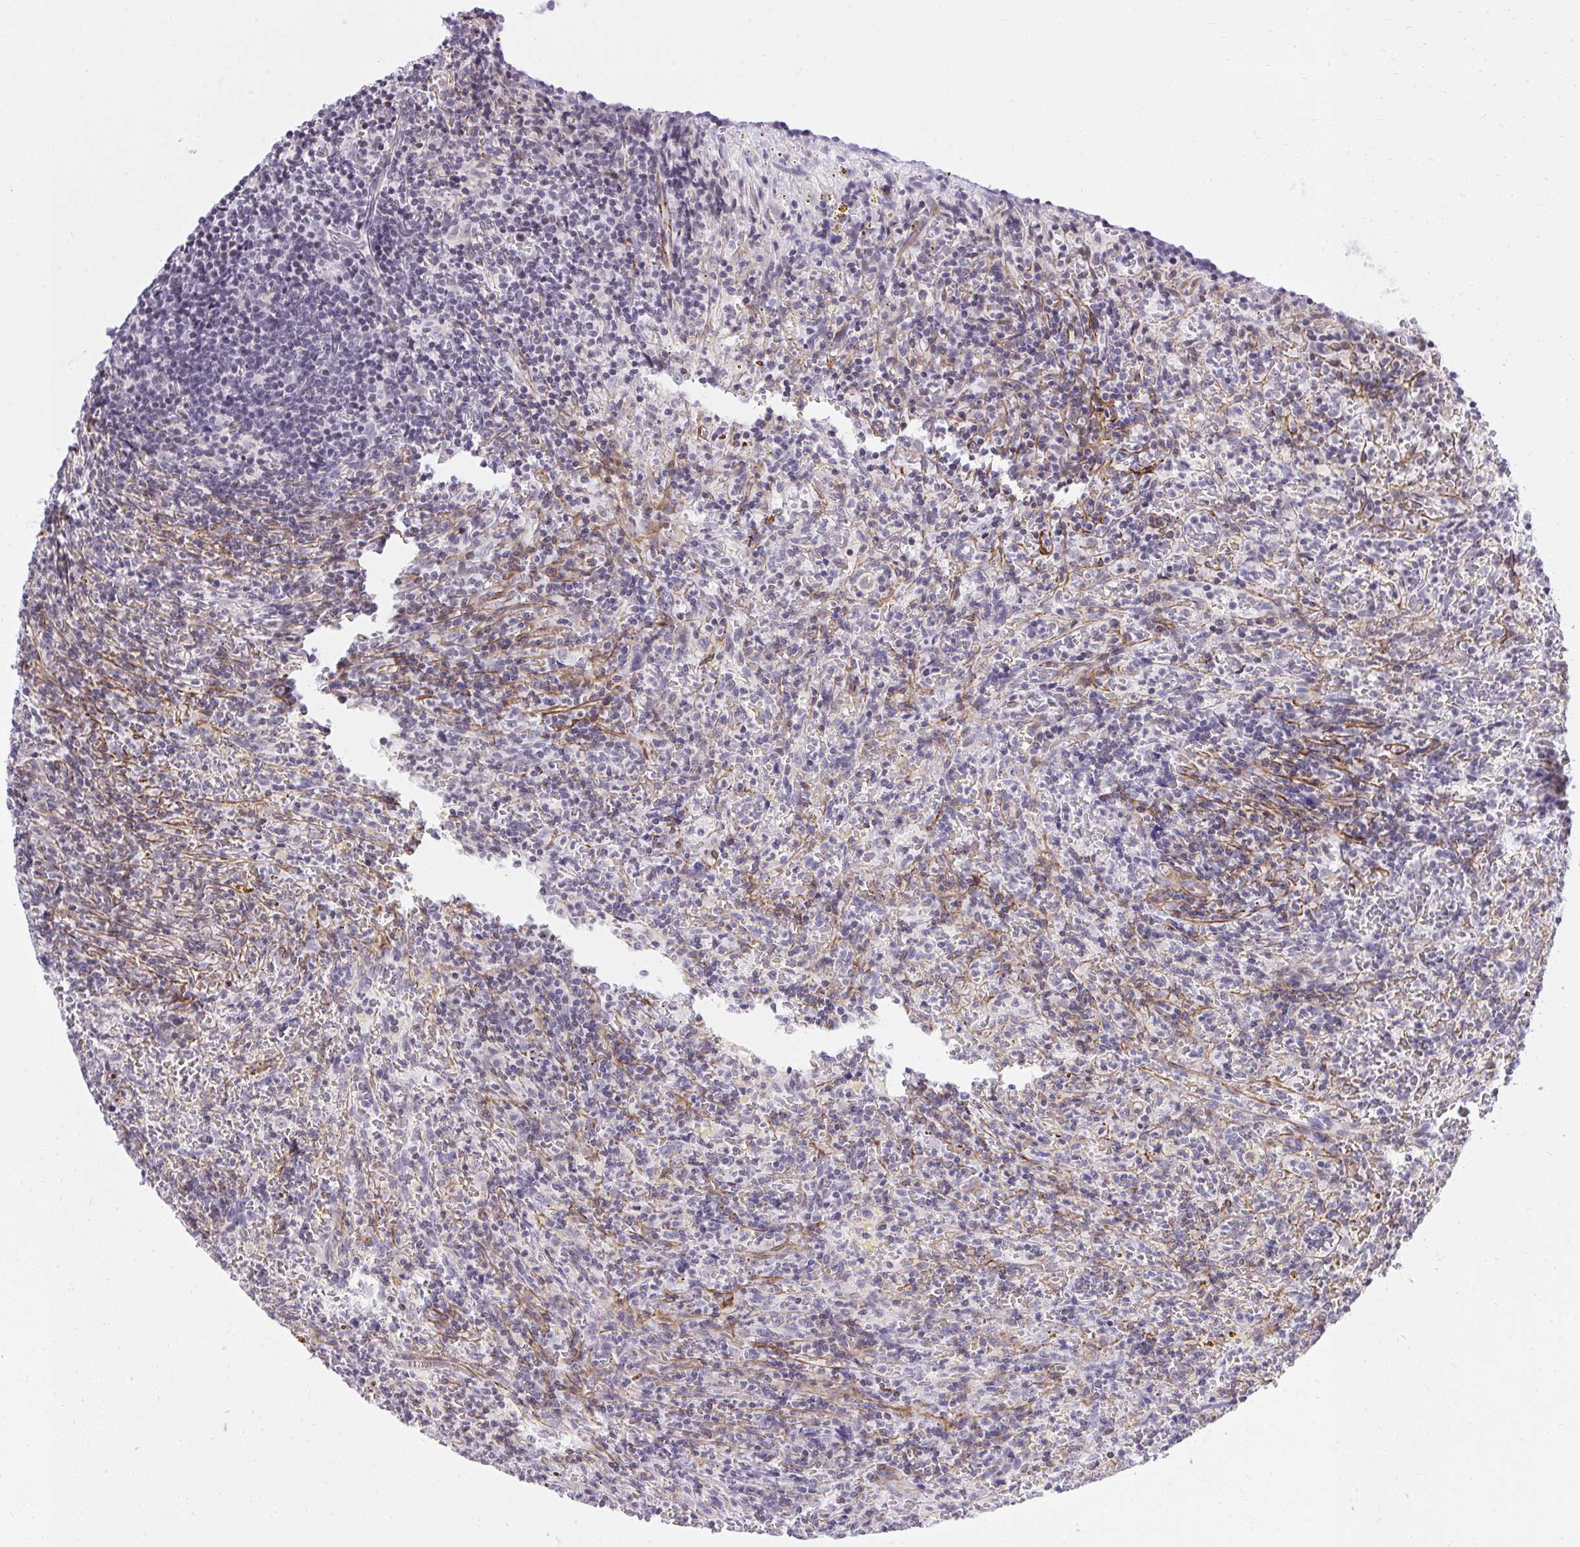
{"staining": {"intensity": "negative", "quantity": "none", "location": "none"}, "tissue": "lymphoma", "cell_type": "Tumor cells", "image_type": "cancer", "snomed": [{"axis": "morphology", "description": "Malignant lymphoma, non-Hodgkin's type, Low grade"}, {"axis": "topography", "description": "Spleen"}], "caption": "There is no significant expression in tumor cells of lymphoma.", "gene": "KCNN4", "patient": {"sex": "female", "age": 70}}